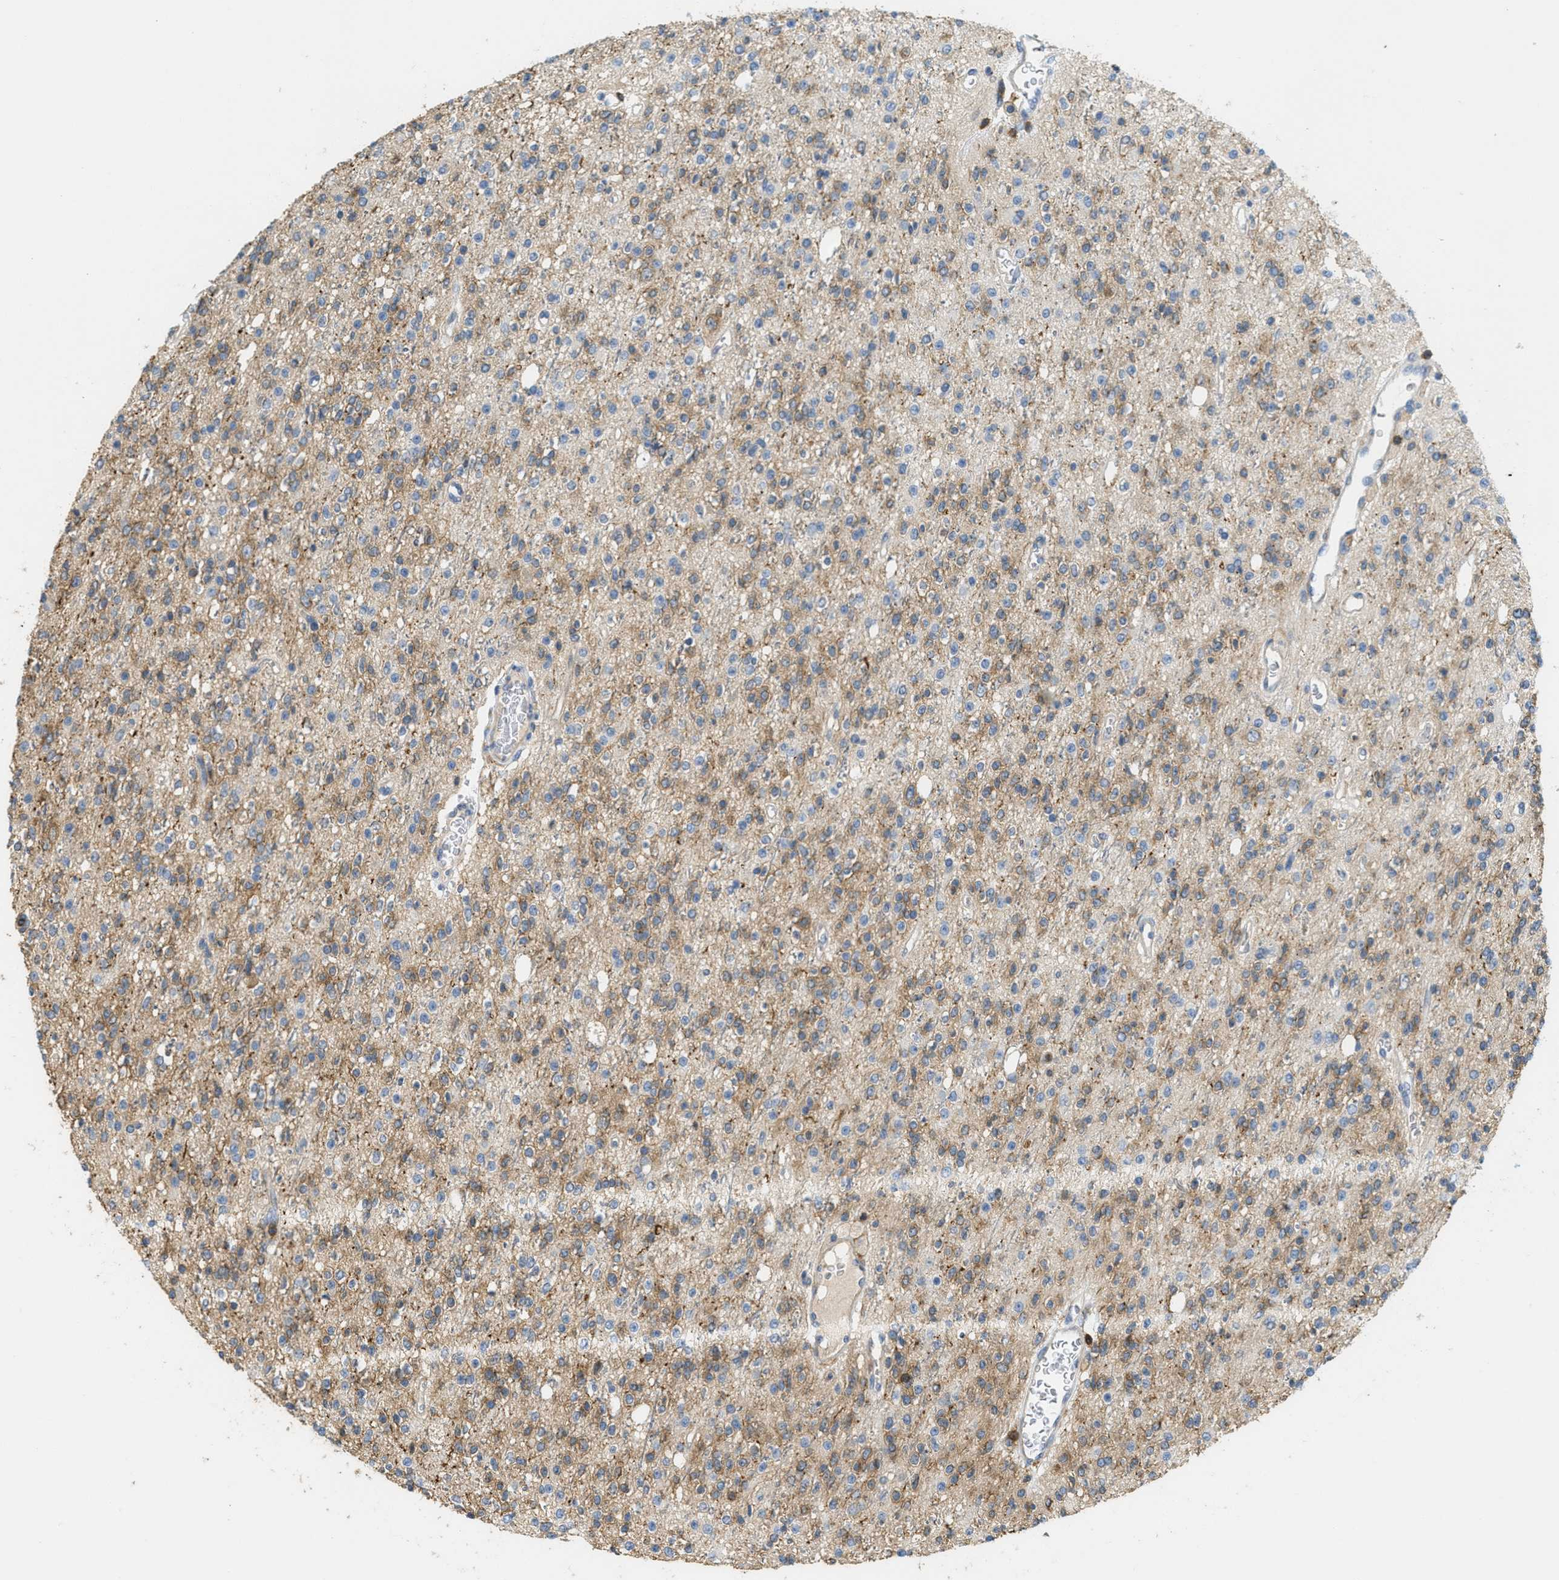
{"staining": {"intensity": "weak", "quantity": ">75%", "location": "cytoplasmic/membranous"}, "tissue": "glioma", "cell_type": "Tumor cells", "image_type": "cancer", "snomed": [{"axis": "morphology", "description": "Glioma, malignant, High grade"}, {"axis": "topography", "description": "Brain"}], "caption": "Weak cytoplasmic/membranous positivity for a protein is present in approximately >75% of tumor cells of glioma using IHC.", "gene": "GRIK2", "patient": {"sex": "male", "age": 34}}